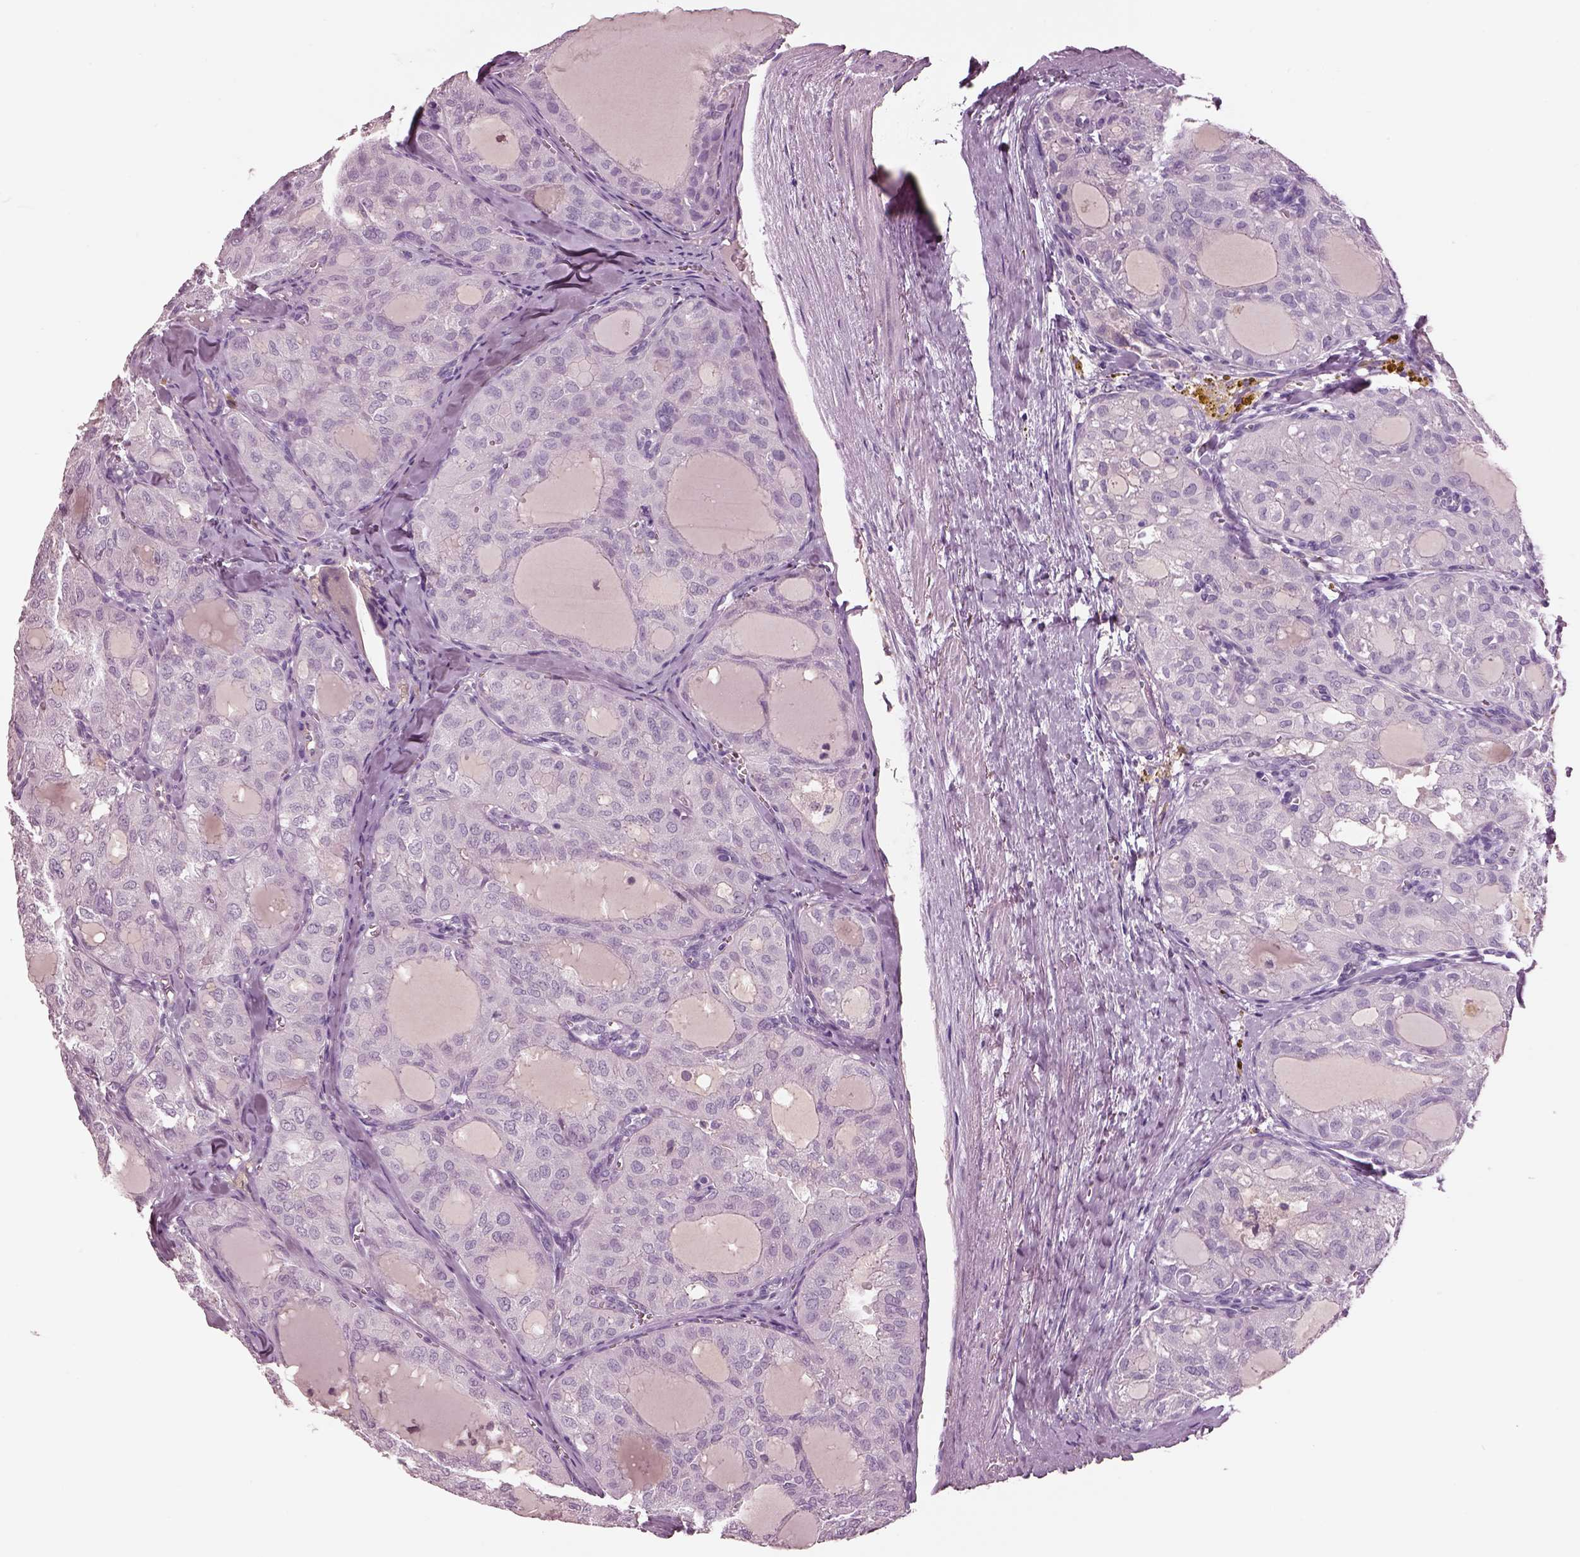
{"staining": {"intensity": "negative", "quantity": "none", "location": "none"}, "tissue": "thyroid cancer", "cell_type": "Tumor cells", "image_type": "cancer", "snomed": [{"axis": "morphology", "description": "Follicular adenoma carcinoma, NOS"}, {"axis": "topography", "description": "Thyroid gland"}], "caption": "Image shows no protein positivity in tumor cells of follicular adenoma carcinoma (thyroid) tissue.", "gene": "IGLL1", "patient": {"sex": "male", "age": 75}}